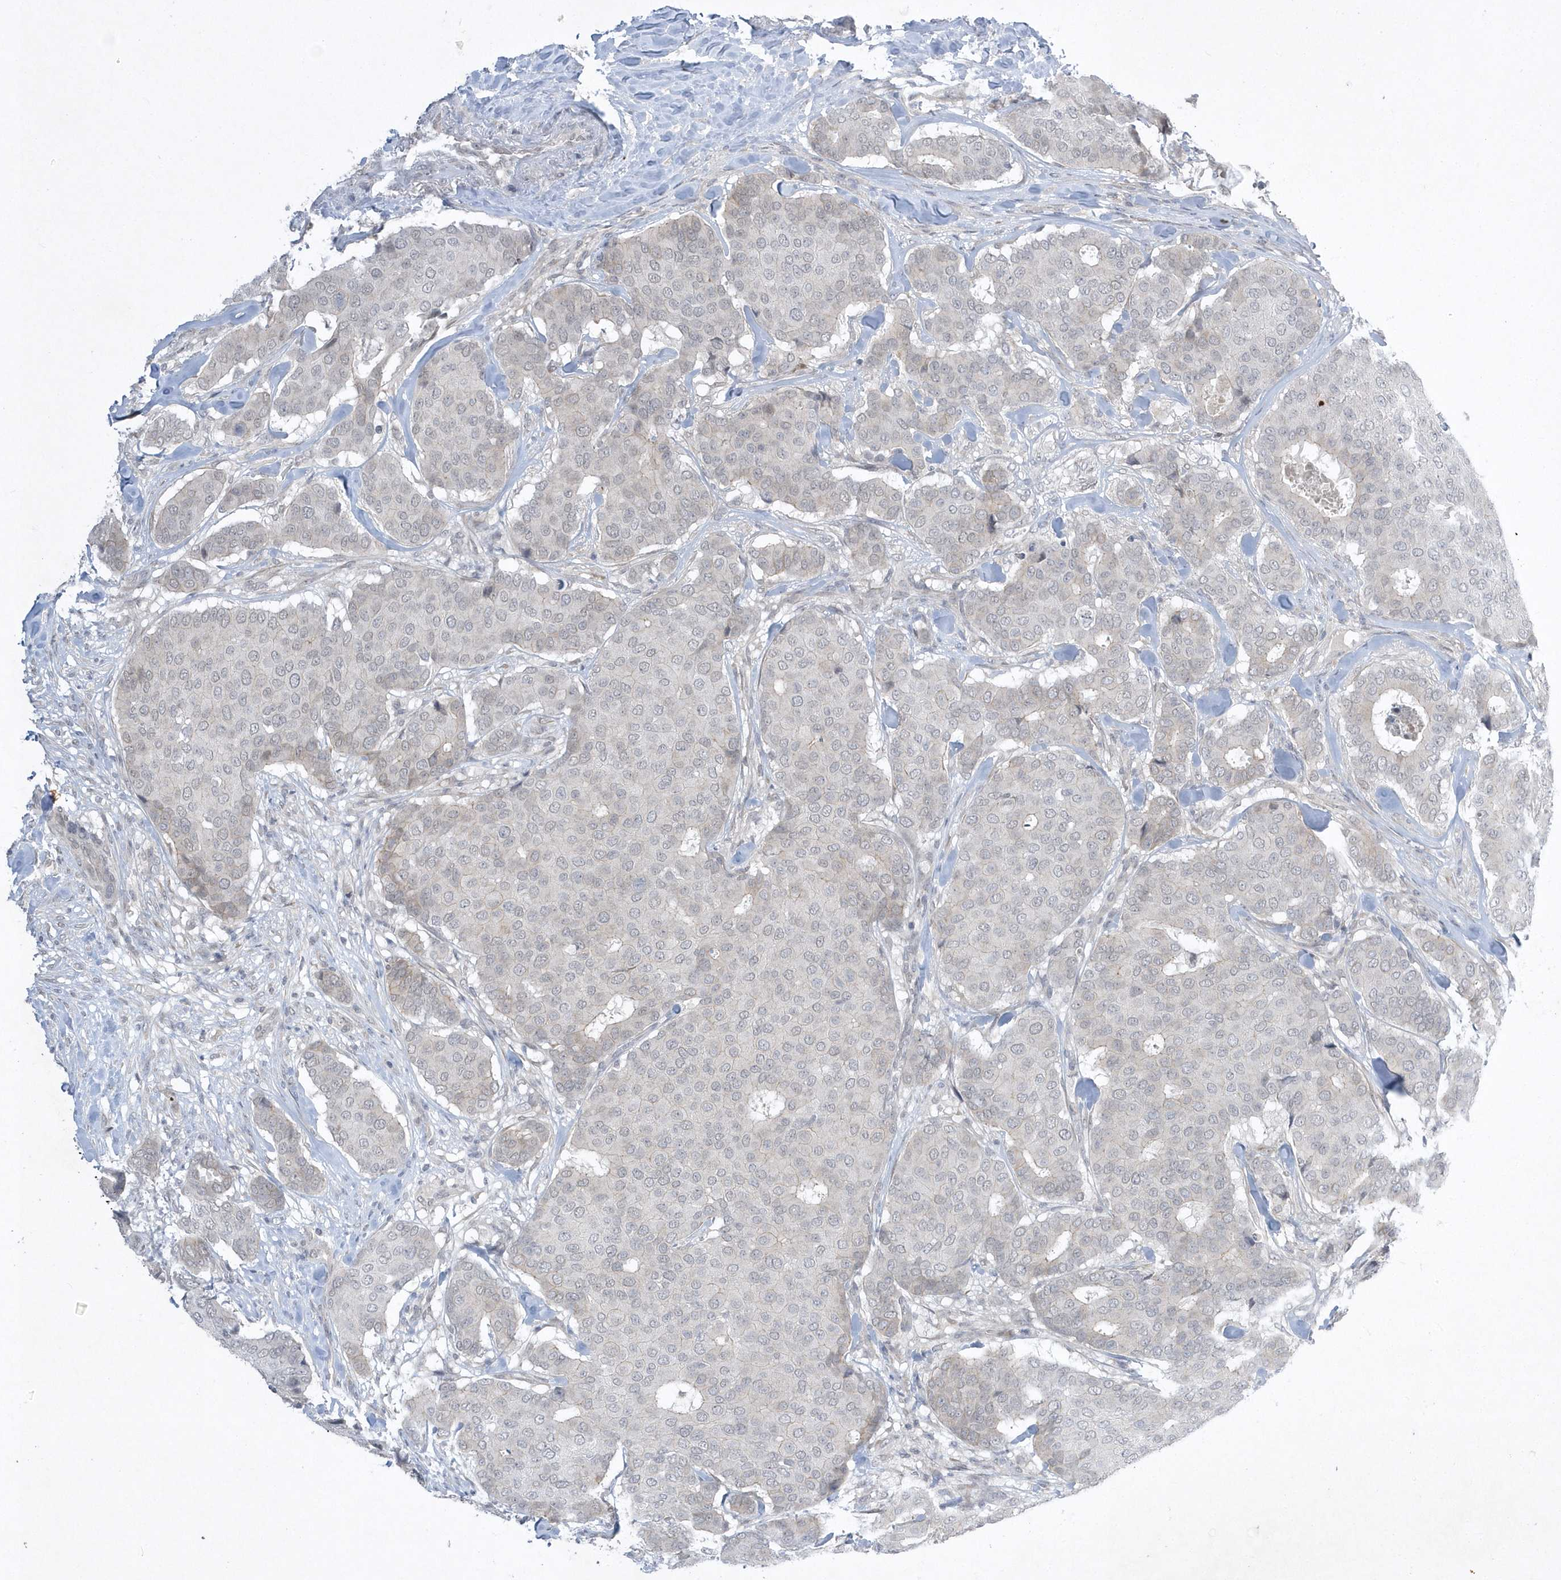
{"staining": {"intensity": "negative", "quantity": "none", "location": "none"}, "tissue": "breast cancer", "cell_type": "Tumor cells", "image_type": "cancer", "snomed": [{"axis": "morphology", "description": "Duct carcinoma"}, {"axis": "topography", "description": "Breast"}], "caption": "The immunohistochemistry (IHC) micrograph has no significant positivity in tumor cells of breast cancer tissue.", "gene": "ZC3H12D", "patient": {"sex": "female", "age": 75}}